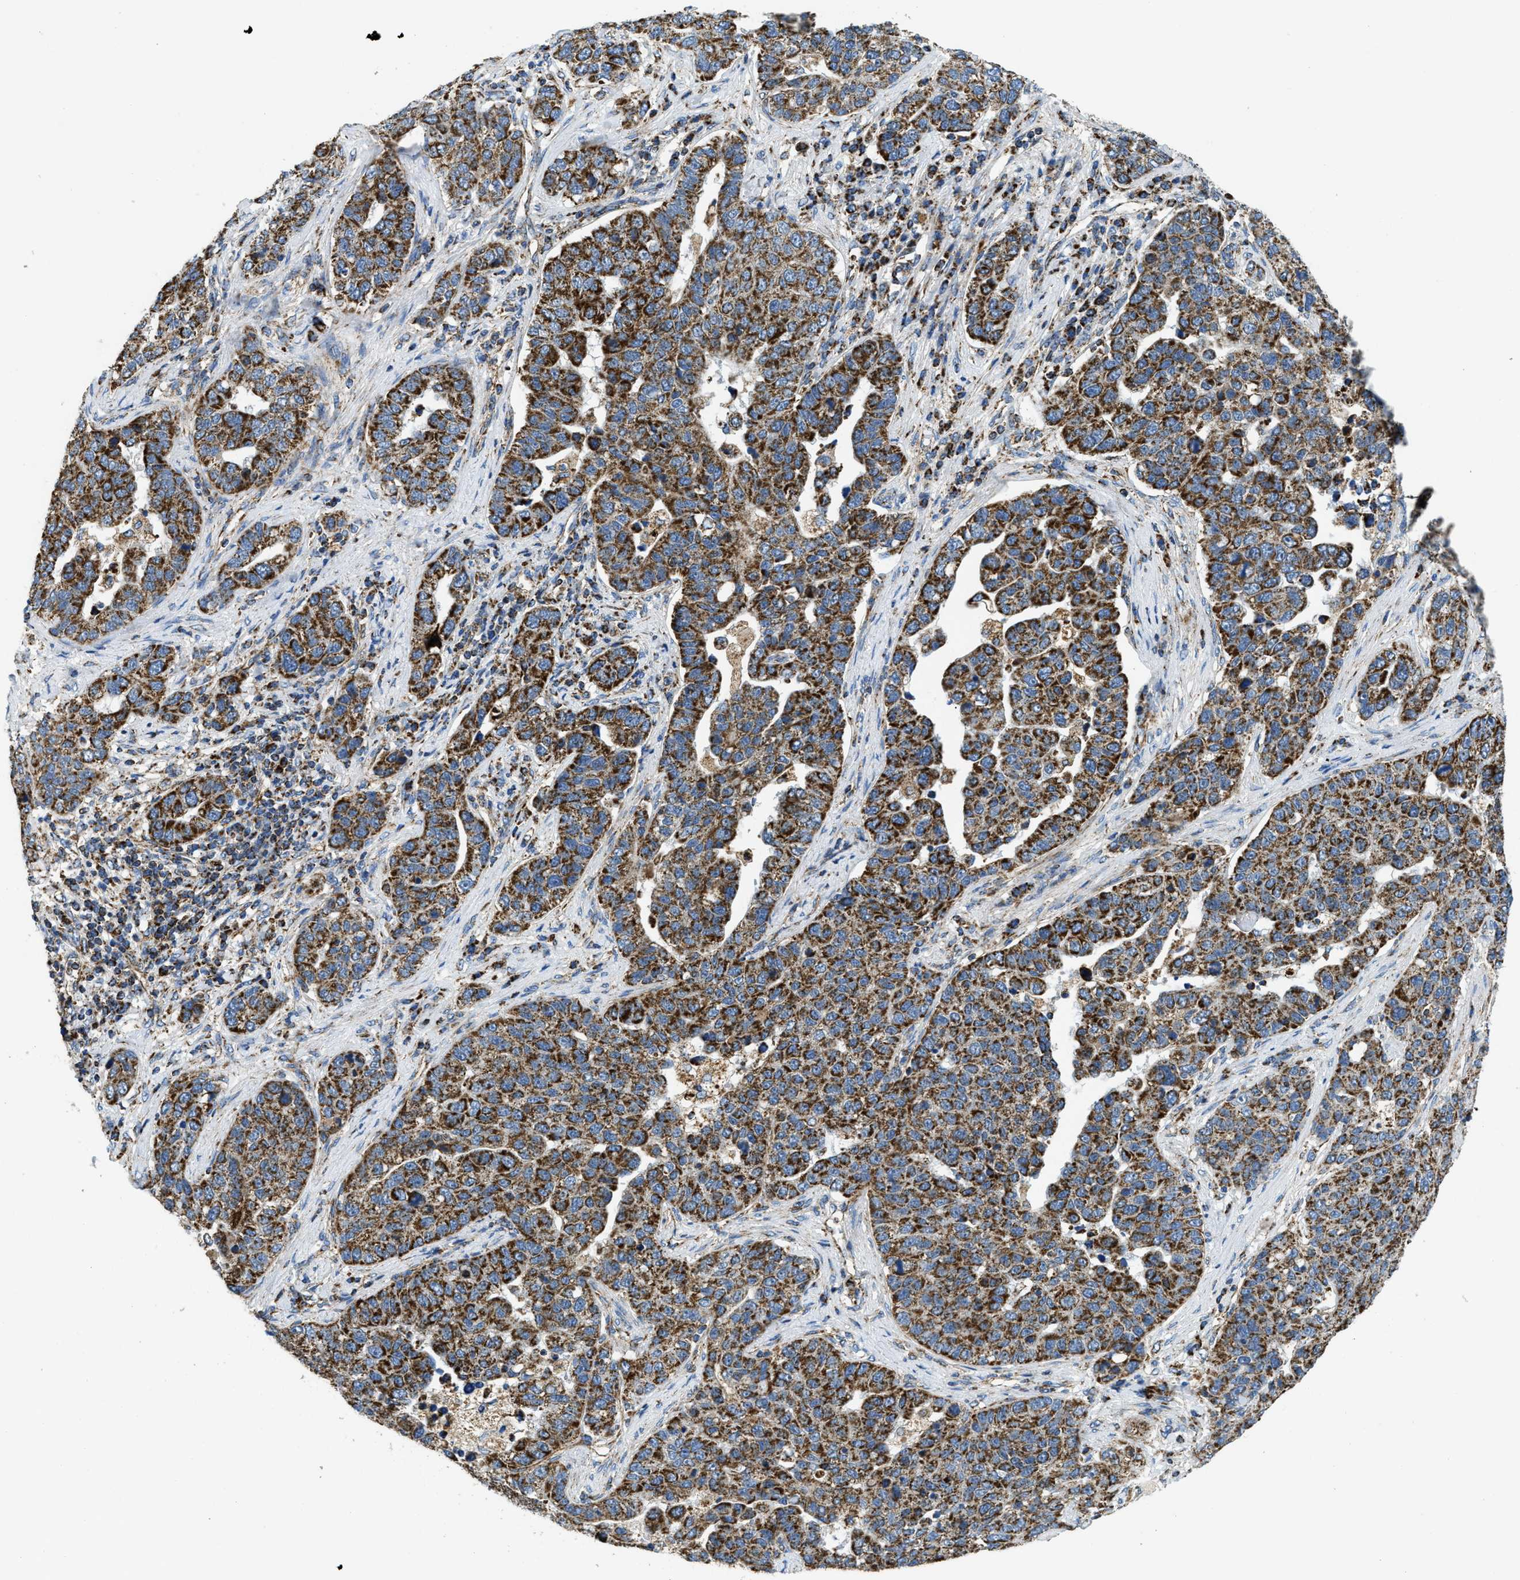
{"staining": {"intensity": "strong", "quantity": ">75%", "location": "cytoplasmic/membranous"}, "tissue": "pancreatic cancer", "cell_type": "Tumor cells", "image_type": "cancer", "snomed": [{"axis": "morphology", "description": "Adenocarcinoma, NOS"}, {"axis": "topography", "description": "Pancreas"}], "caption": "Immunohistochemistry (IHC) image of human adenocarcinoma (pancreatic) stained for a protein (brown), which displays high levels of strong cytoplasmic/membranous positivity in about >75% of tumor cells.", "gene": "STK33", "patient": {"sex": "female", "age": 61}}